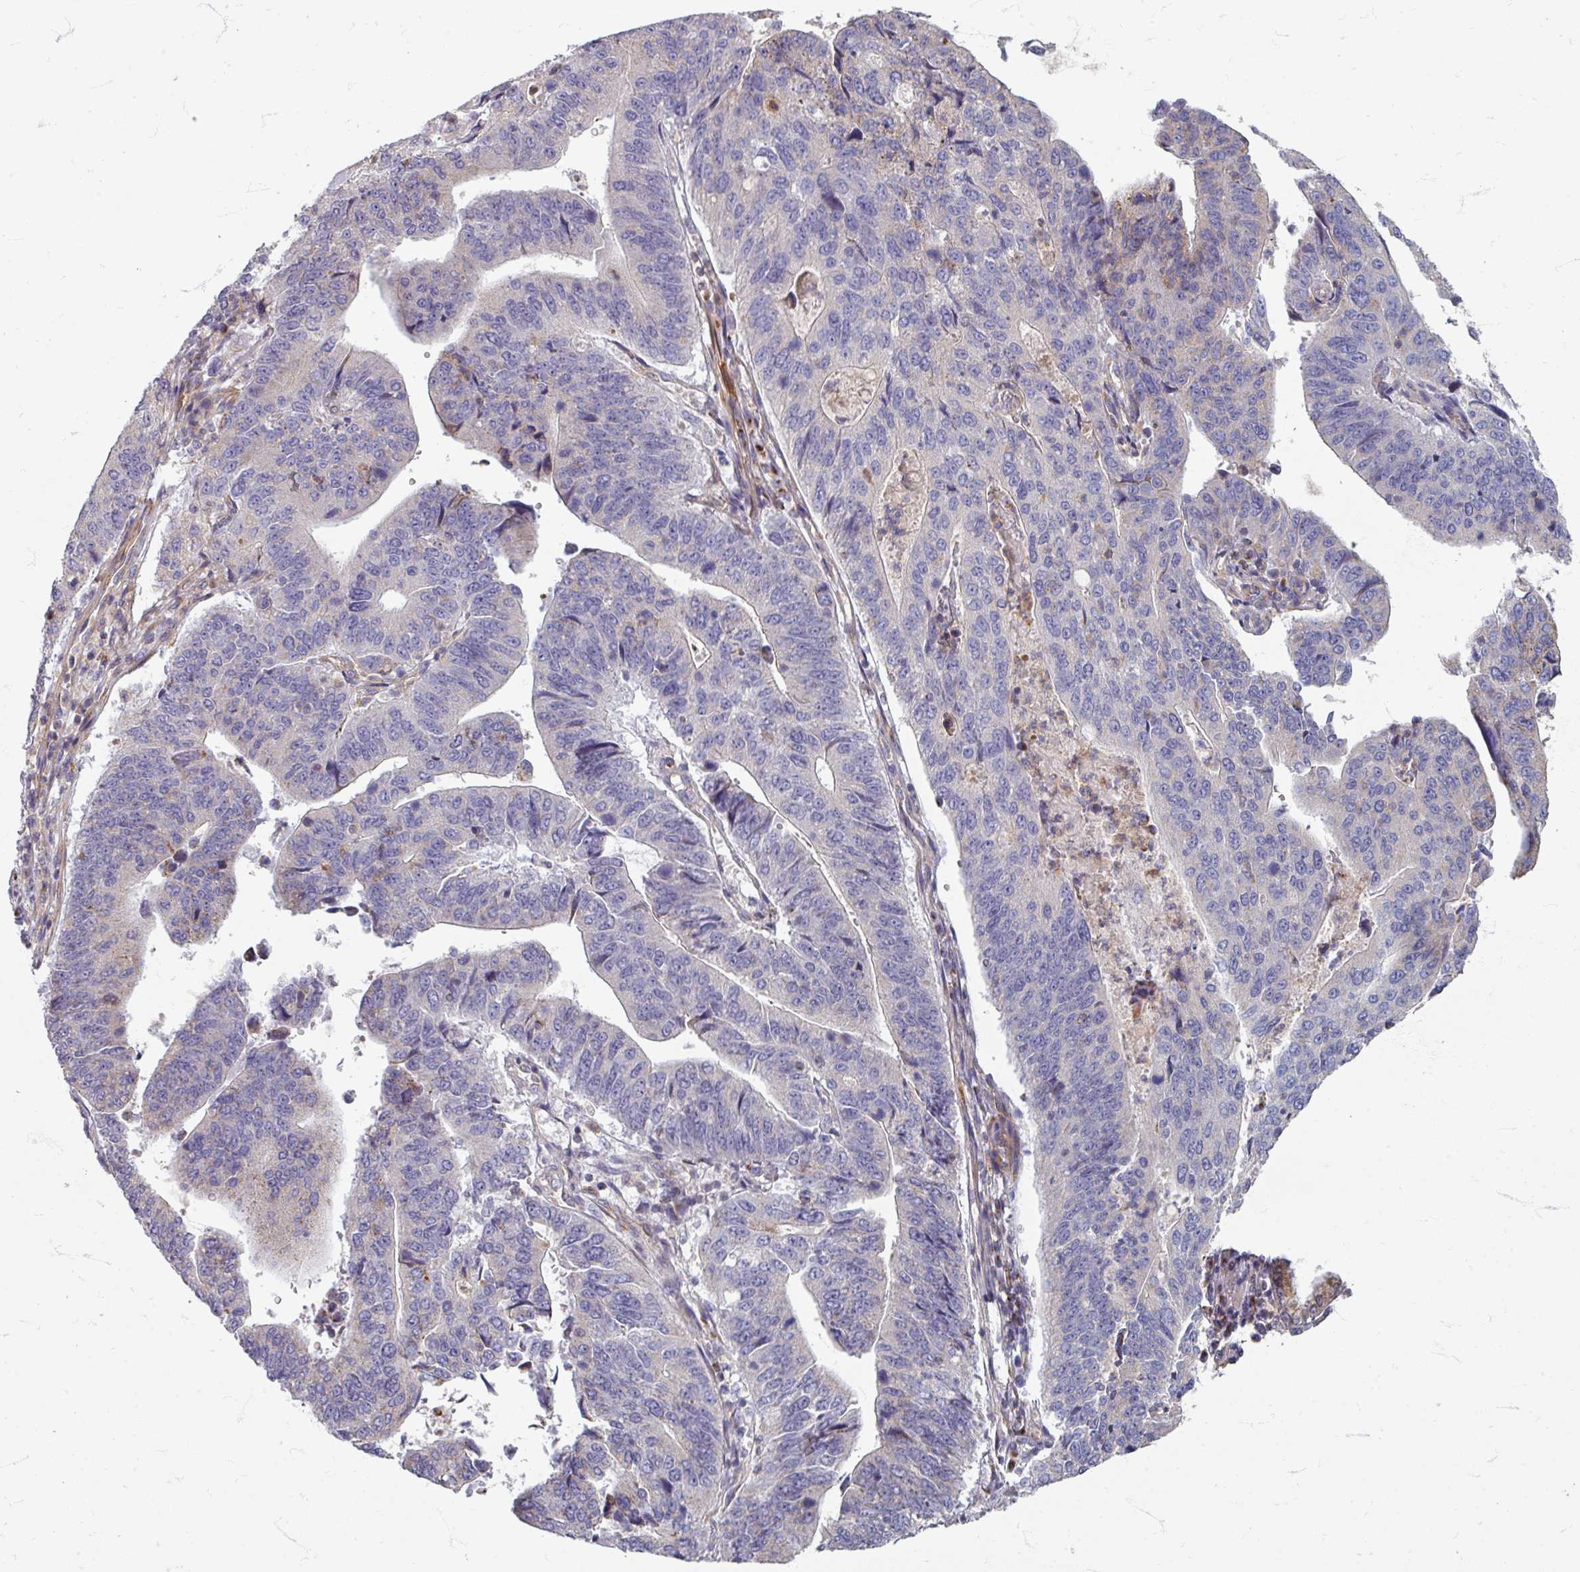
{"staining": {"intensity": "negative", "quantity": "none", "location": "none"}, "tissue": "stomach cancer", "cell_type": "Tumor cells", "image_type": "cancer", "snomed": [{"axis": "morphology", "description": "Adenocarcinoma, NOS"}, {"axis": "topography", "description": "Stomach"}], "caption": "Immunohistochemistry of human adenocarcinoma (stomach) reveals no staining in tumor cells.", "gene": "GABARAPL1", "patient": {"sex": "male", "age": 59}}